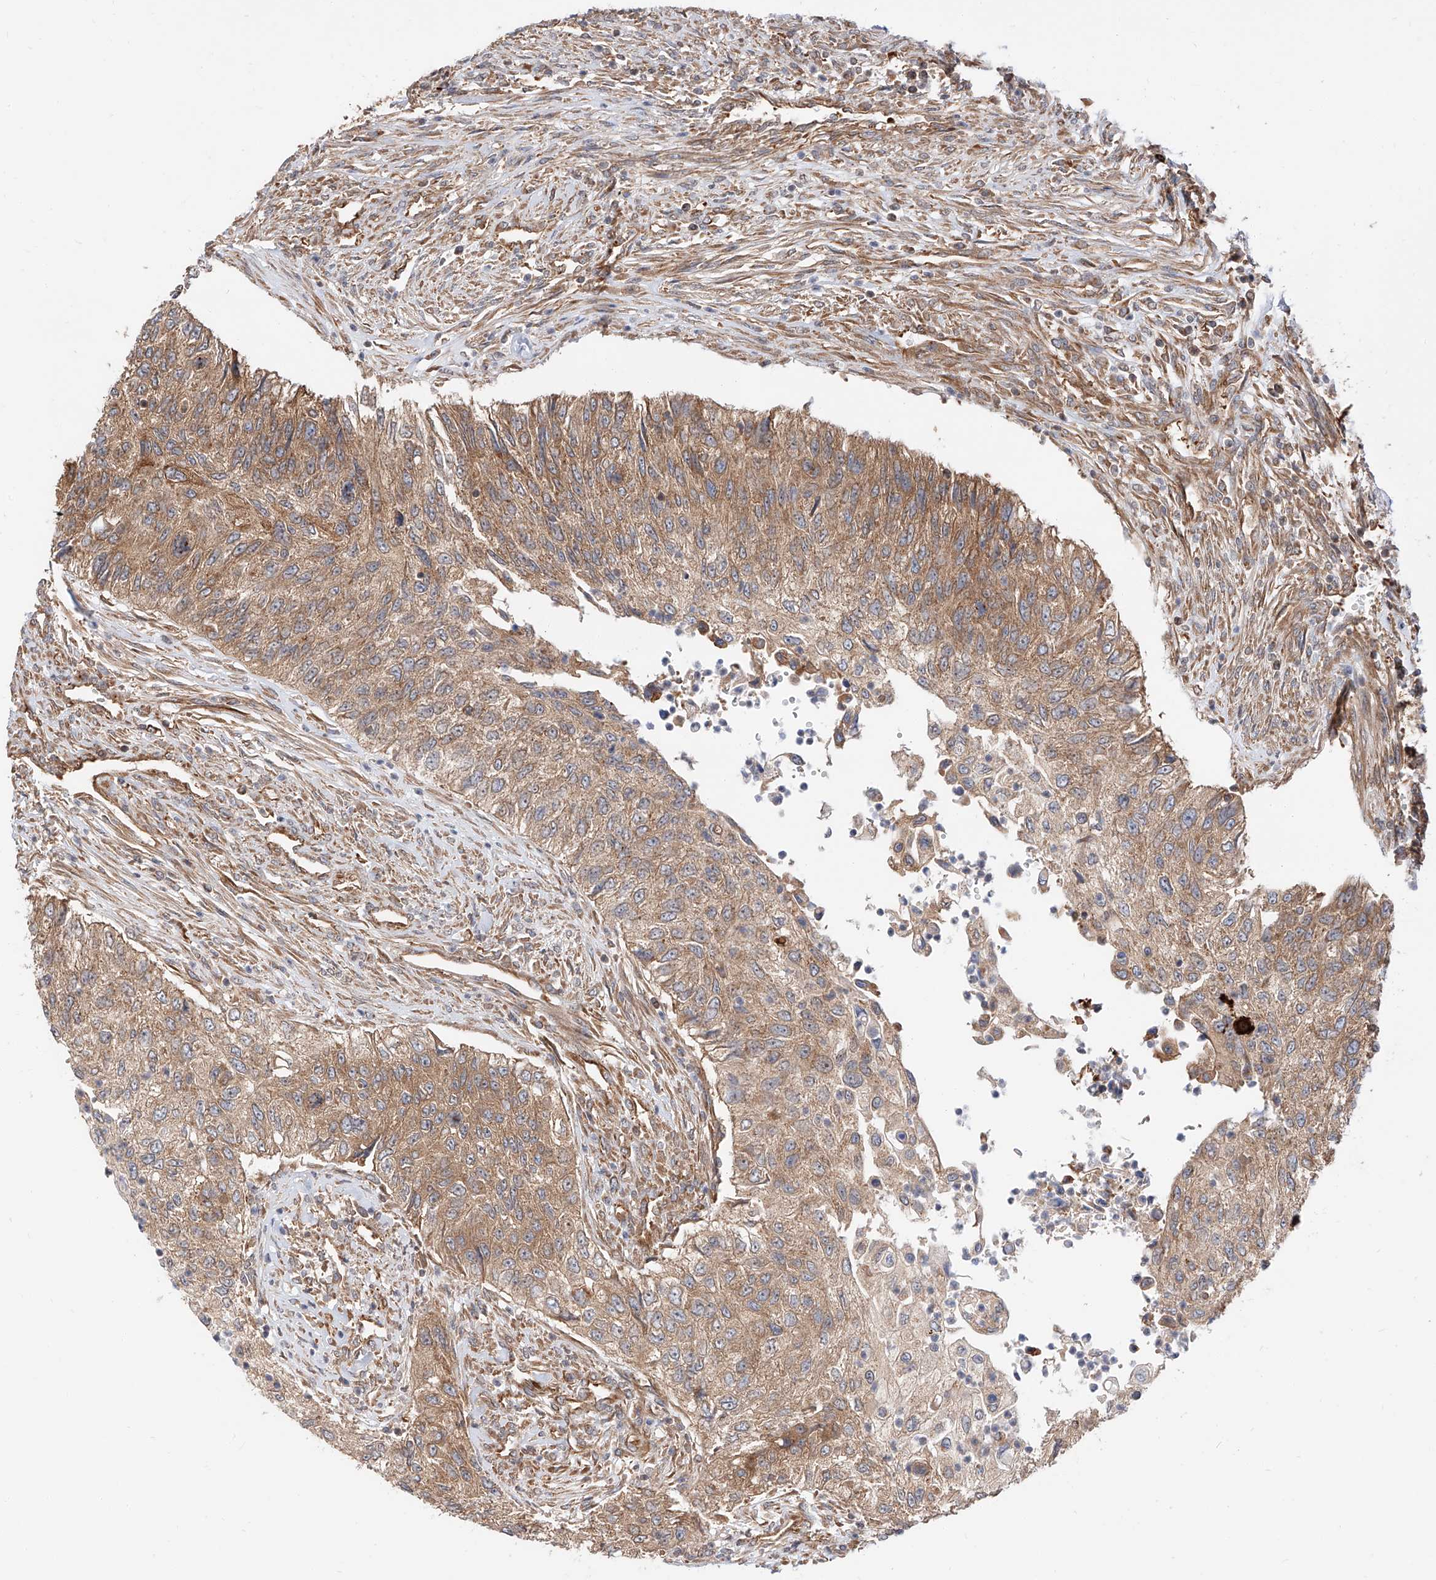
{"staining": {"intensity": "moderate", "quantity": ">75%", "location": "cytoplasmic/membranous"}, "tissue": "urothelial cancer", "cell_type": "Tumor cells", "image_type": "cancer", "snomed": [{"axis": "morphology", "description": "Urothelial carcinoma, High grade"}, {"axis": "topography", "description": "Urinary bladder"}], "caption": "There is medium levels of moderate cytoplasmic/membranous positivity in tumor cells of urothelial cancer, as demonstrated by immunohistochemical staining (brown color).", "gene": "ISCA2", "patient": {"sex": "female", "age": 60}}